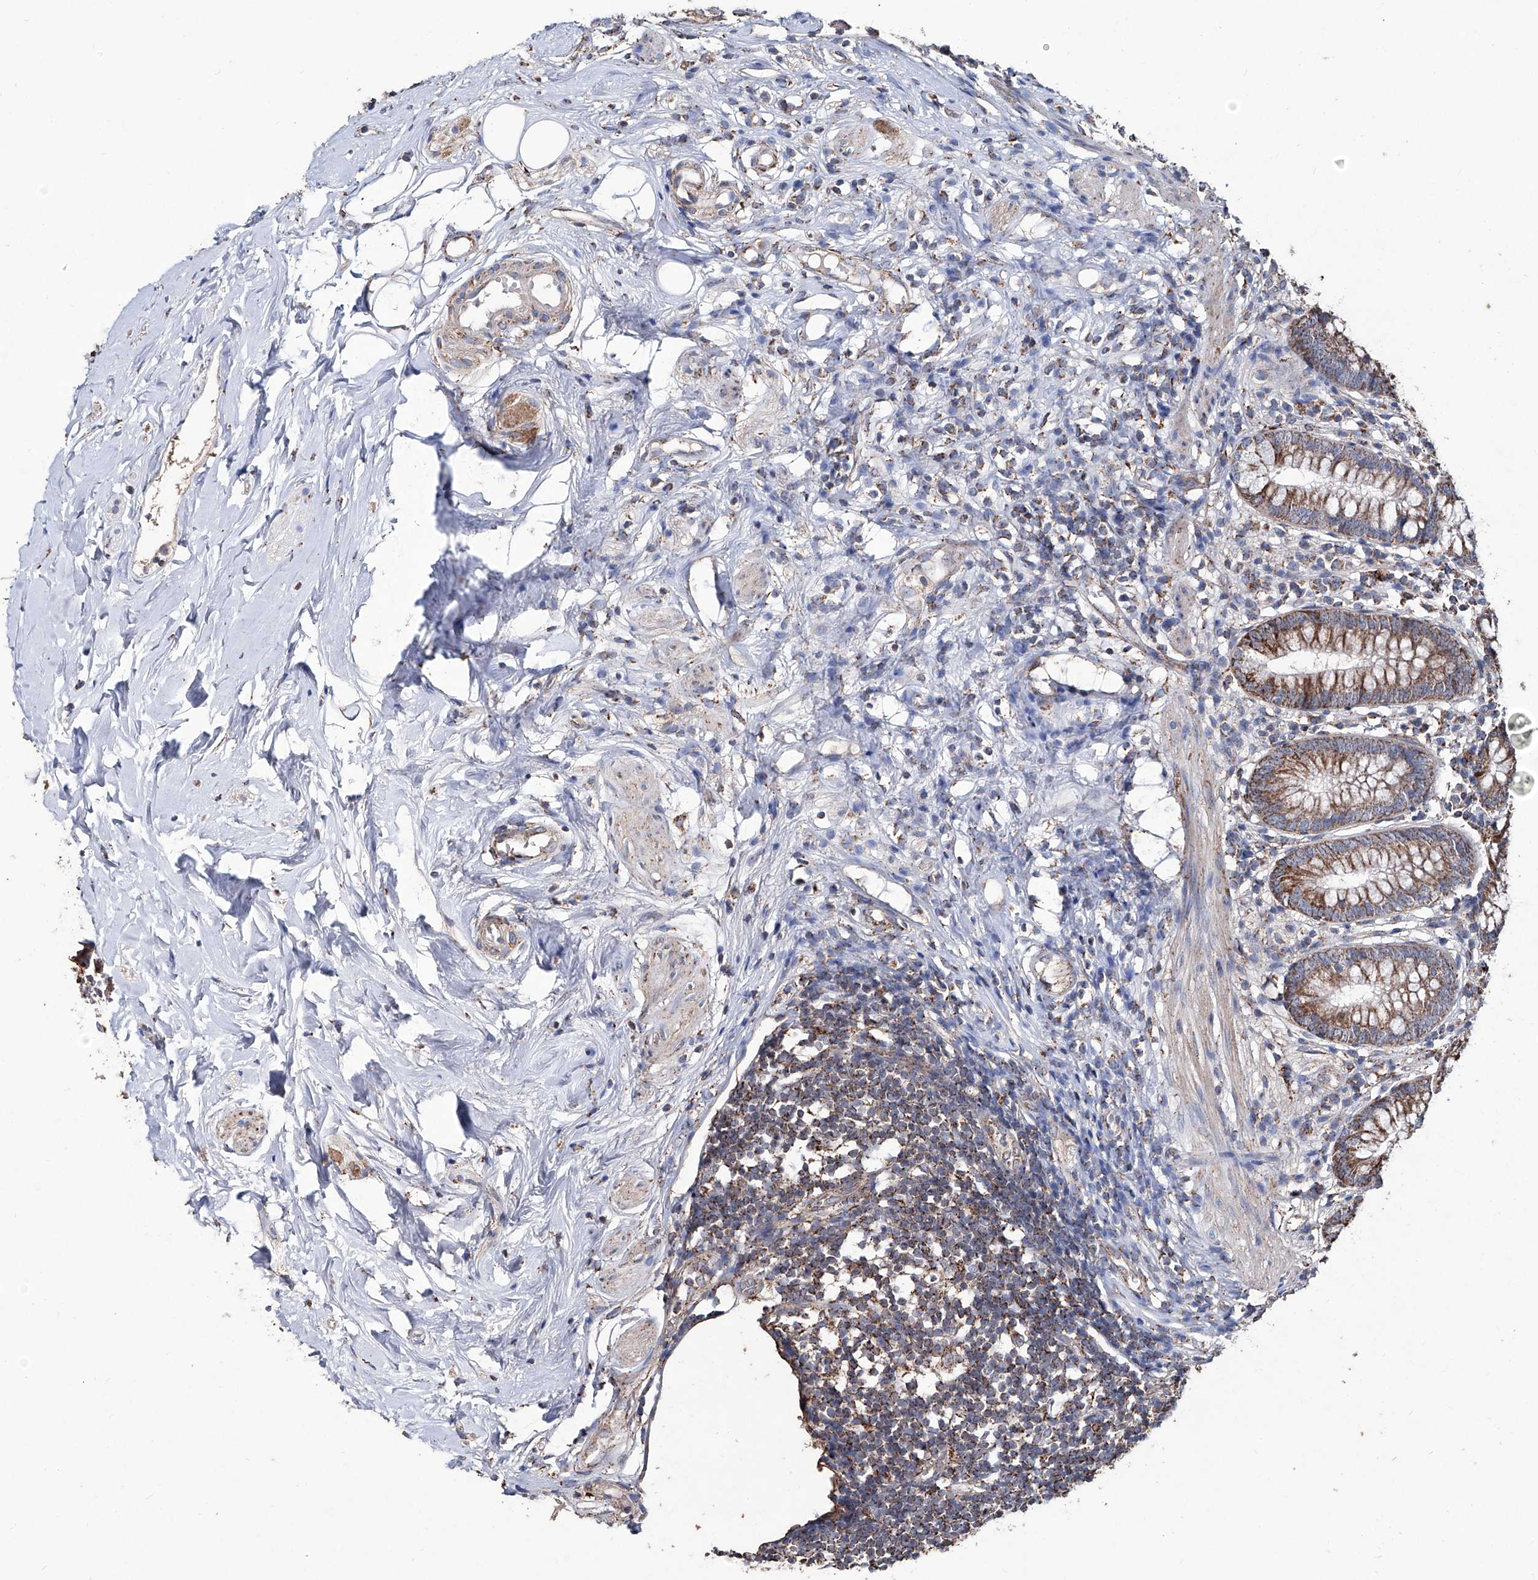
{"staining": {"intensity": "moderate", "quantity": ">75%", "location": "cytoplasmic/membranous"}, "tissue": "appendix", "cell_type": "Glandular cells", "image_type": "normal", "snomed": [{"axis": "morphology", "description": "Normal tissue, NOS"}, {"axis": "topography", "description": "Appendix"}], "caption": "Immunohistochemical staining of benign appendix demonstrates medium levels of moderate cytoplasmic/membranous positivity in about >75% of glandular cells.", "gene": "NHS", "patient": {"sex": "female", "age": 62}}